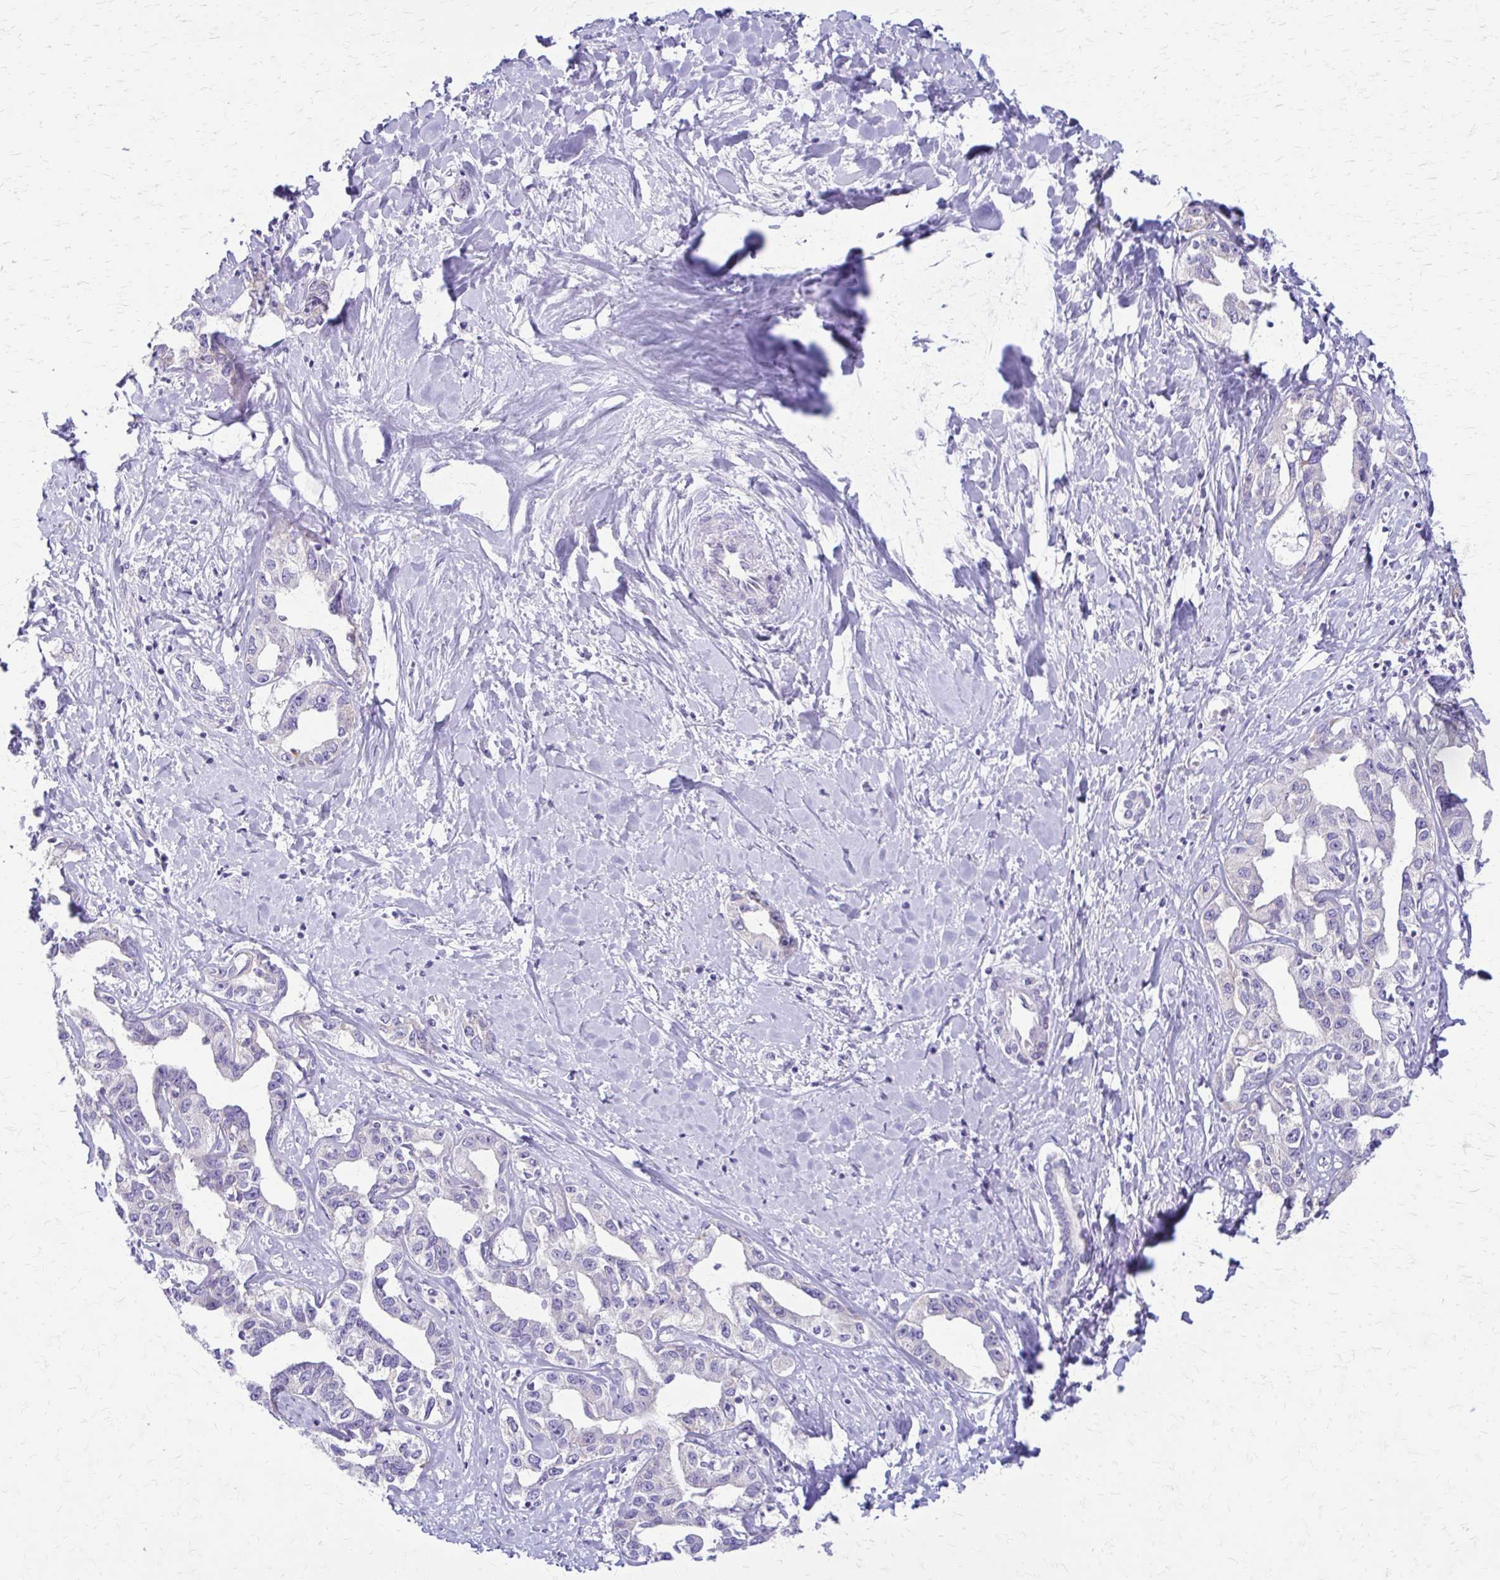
{"staining": {"intensity": "negative", "quantity": "none", "location": "none"}, "tissue": "liver cancer", "cell_type": "Tumor cells", "image_type": "cancer", "snomed": [{"axis": "morphology", "description": "Cholangiocarcinoma"}, {"axis": "topography", "description": "Liver"}], "caption": "Tumor cells are negative for brown protein staining in liver cancer.", "gene": "SAMD13", "patient": {"sex": "male", "age": 59}}